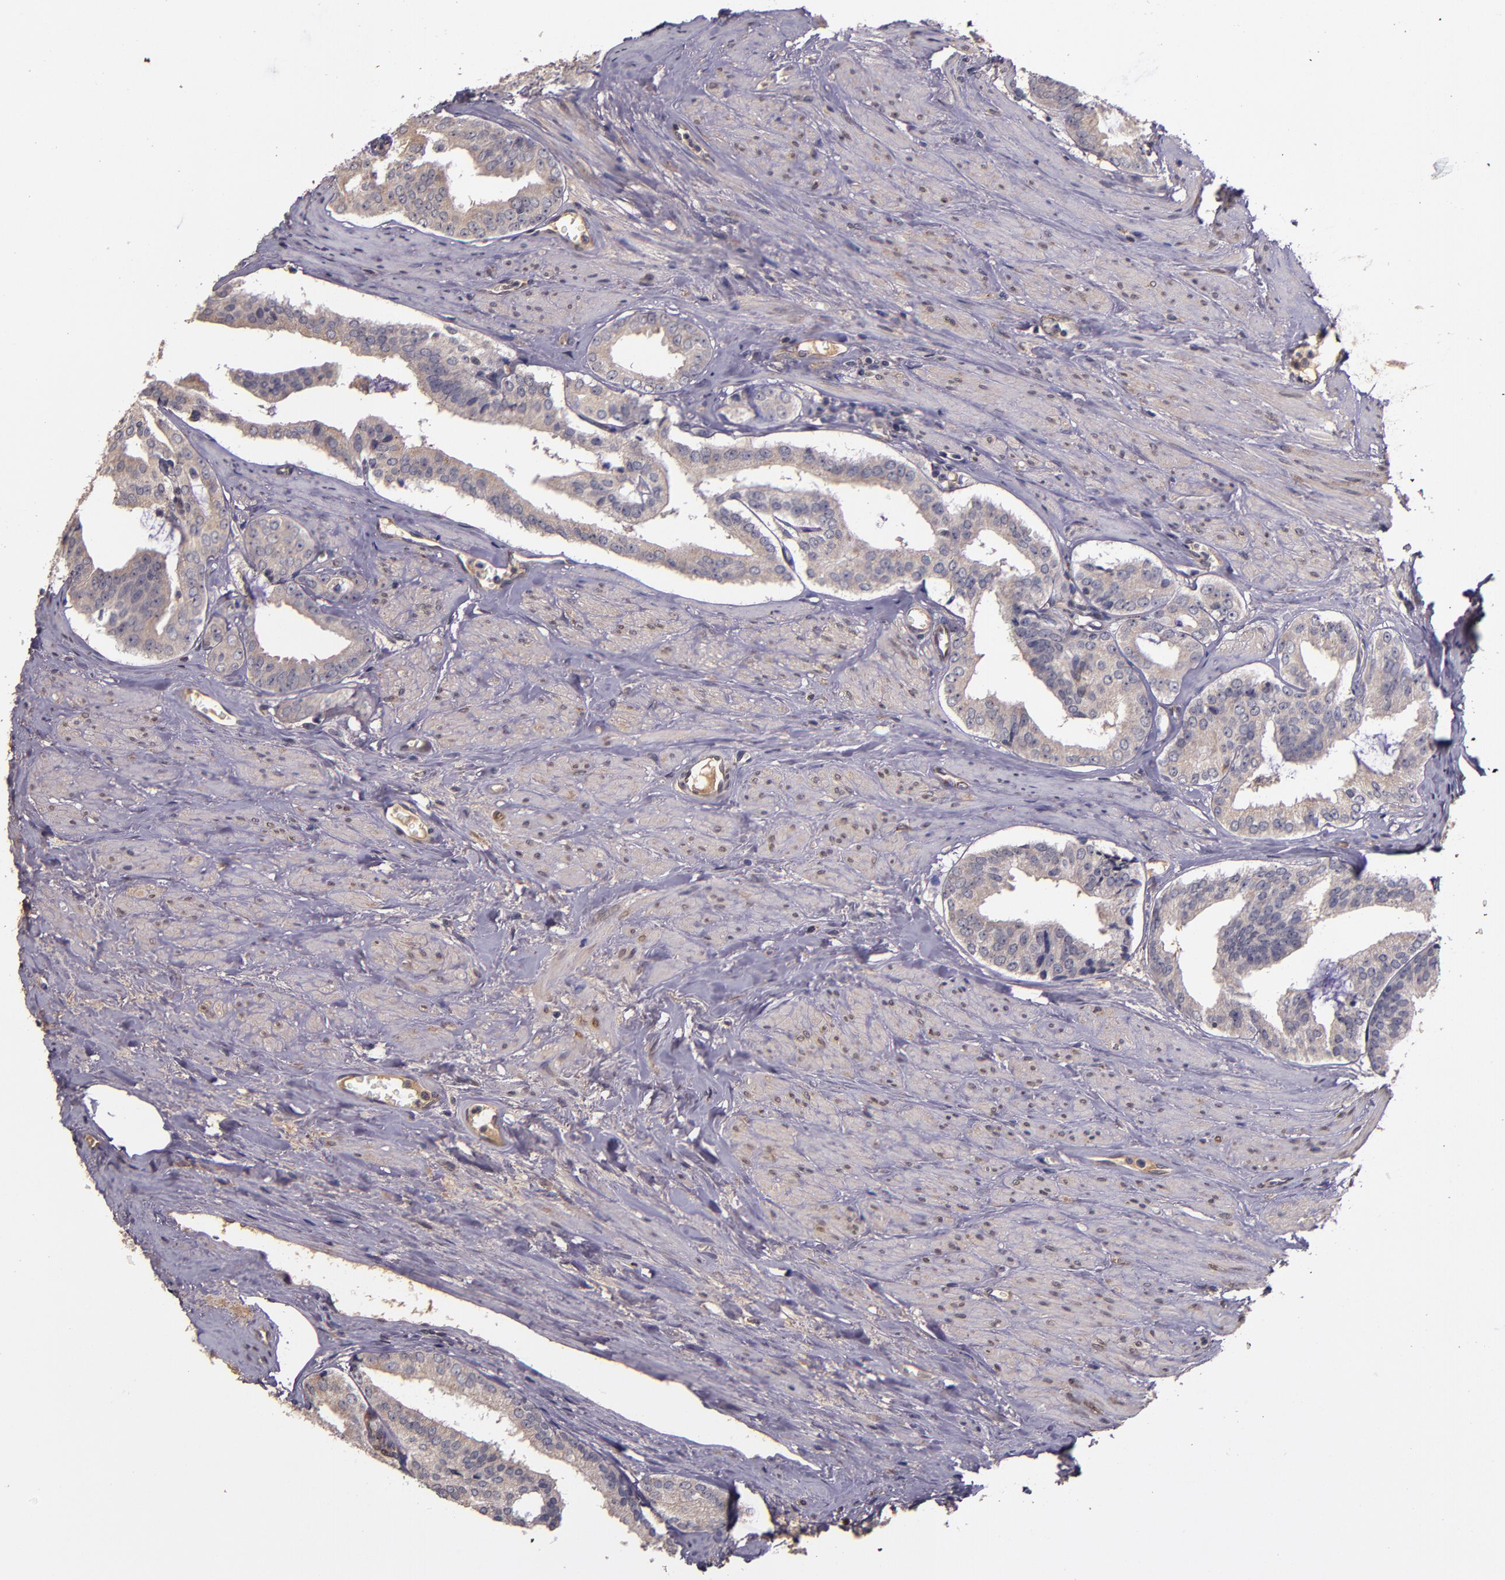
{"staining": {"intensity": "weak", "quantity": ">75%", "location": "cytoplasmic/membranous"}, "tissue": "prostate cancer", "cell_type": "Tumor cells", "image_type": "cancer", "snomed": [{"axis": "morphology", "description": "Adenocarcinoma, Medium grade"}, {"axis": "topography", "description": "Prostate"}], "caption": "A micrograph showing weak cytoplasmic/membranous staining in approximately >75% of tumor cells in prostate medium-grade adenocarcinoma, as visualized by brown immunohistochemical staining.", "gene": "PRAF2", "patient": {"sex": "male", "age": 79}}